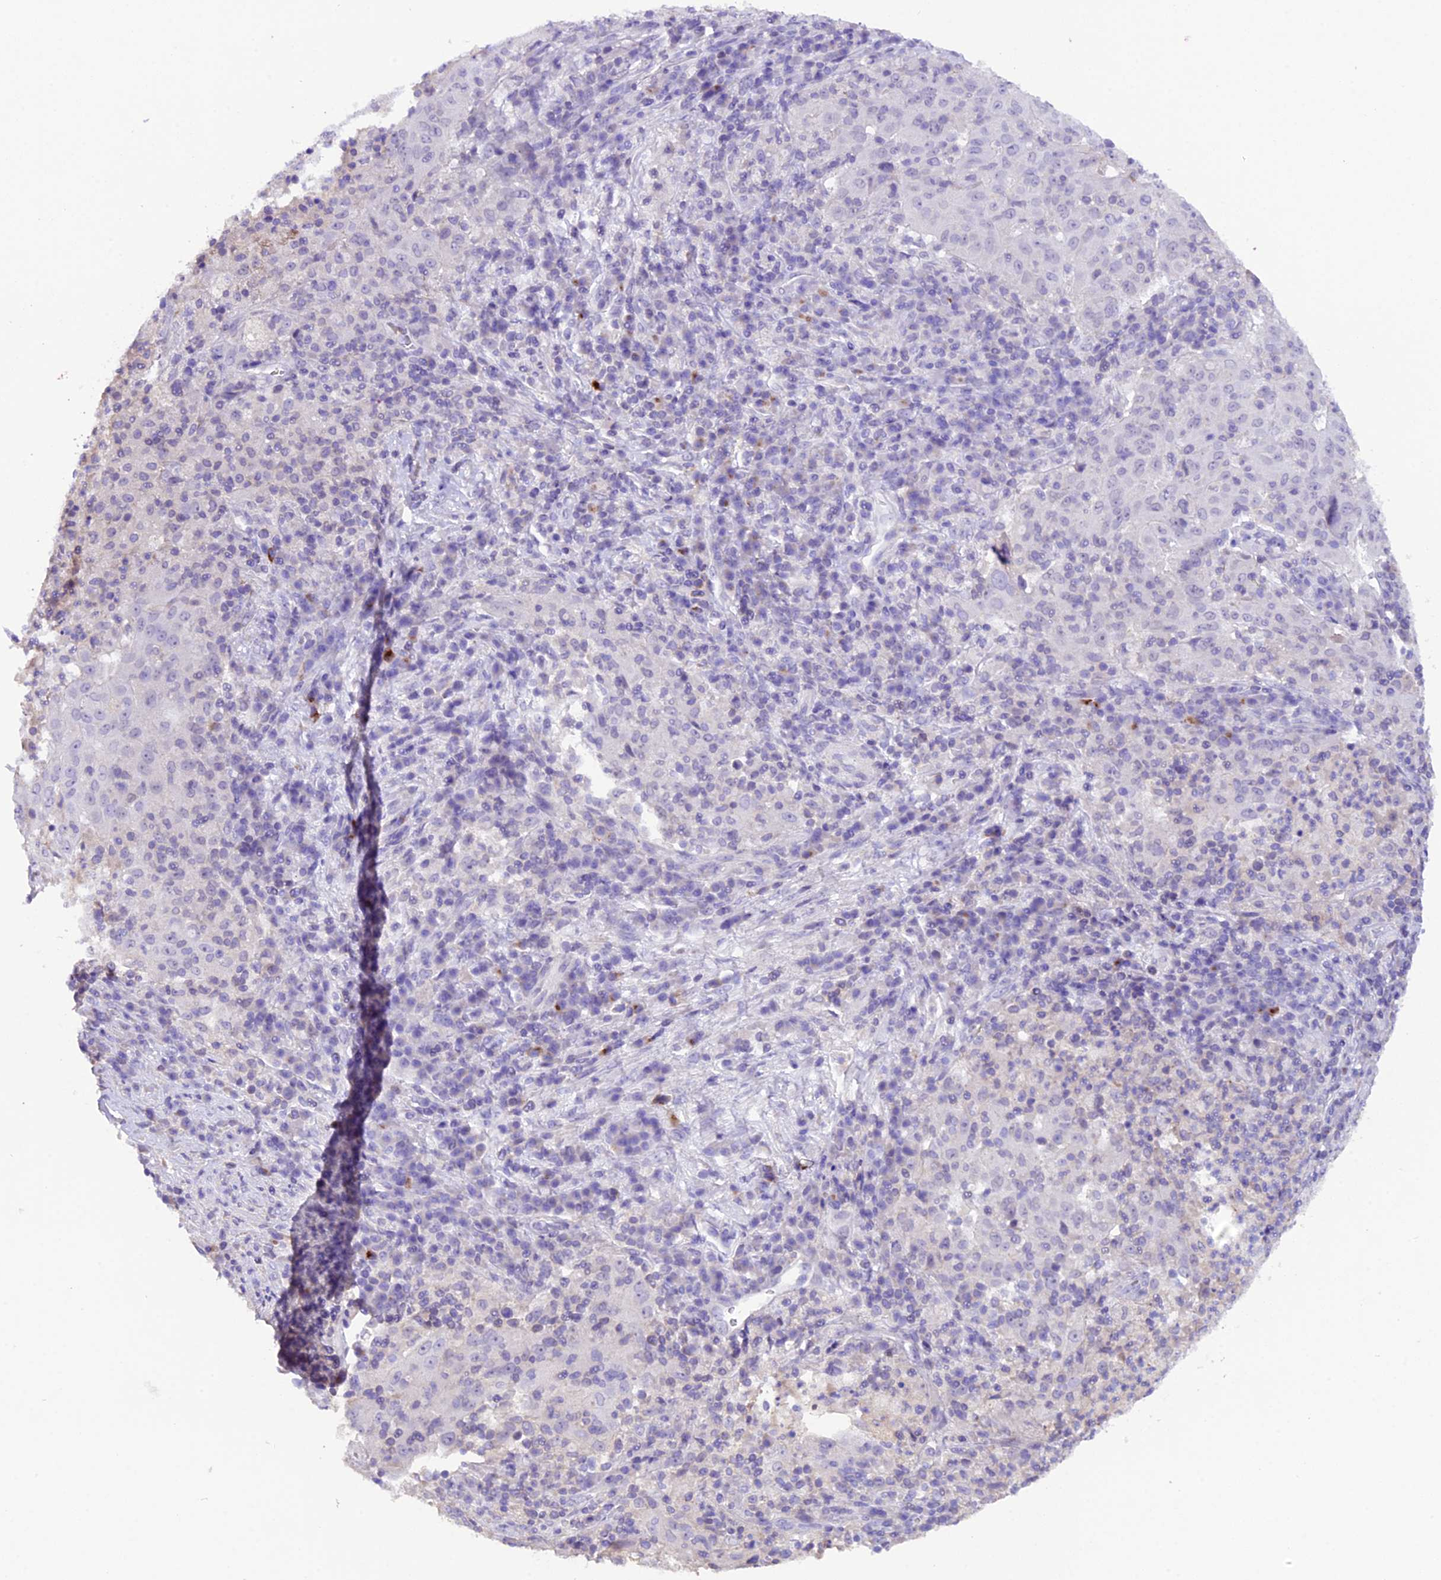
{"staining": {"intensity": "negative", "quantity": "none", "location": "none"}, "tissue": "pancreatic cancer", "cell_type": "Tumor cells", "image_type": "cancer", "snomed": [{"axis": "morphology", "description": "Adenocarcinoma, NOS"}, {"axis": "topography", "description": "Pancreas"}], "caption": "Human pancreatic cancer (adenocarcinoma) stained for a protein using IHC demonstrates no staining in tumor cells.", "gene": "MEX3B", "patient": {"sex": "male", "age": 63}}